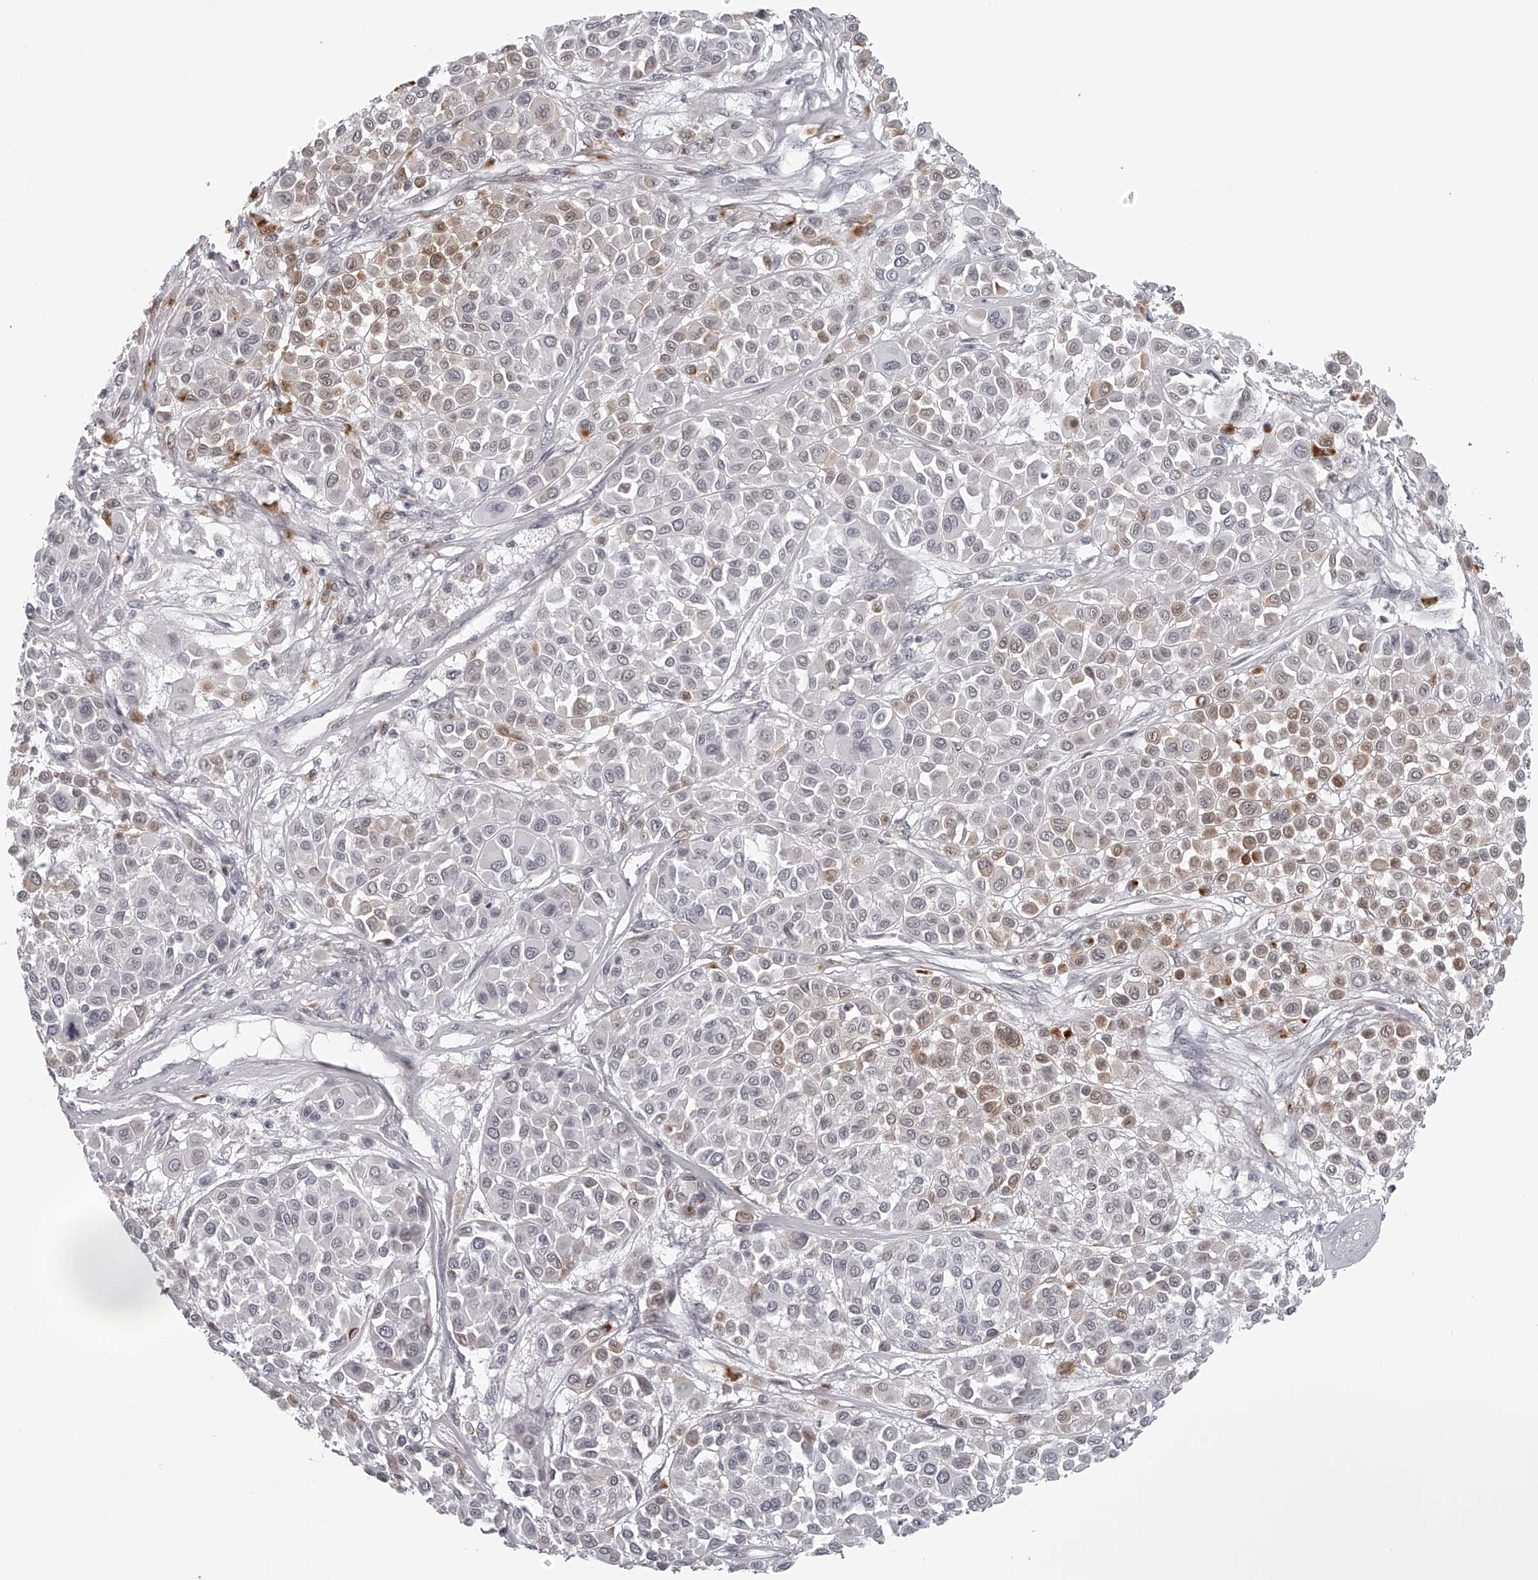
{"staining": {"intensity": "weak", "quantity": "25%-75%", "location": "cytoplasmic/membranous,nuclear"}, "tissue": "melanoma", "cell_type": "Tumor cells", "image_type": "cancer", "snomed": [{"axis": "morphology", "description": "Malignant melanoma, Metastatic site"}, {"axis": "topography", "description": "Soft tissue"}], "caption": "Protein staining demonstrates weak cytoplasmic/membranous and nuclear expression in approximately 25%-75% of tumor cells in malignant melanoma (metastatic site).", "gene": "RNF220", "patient": {"sex": "male", "age": 41}}